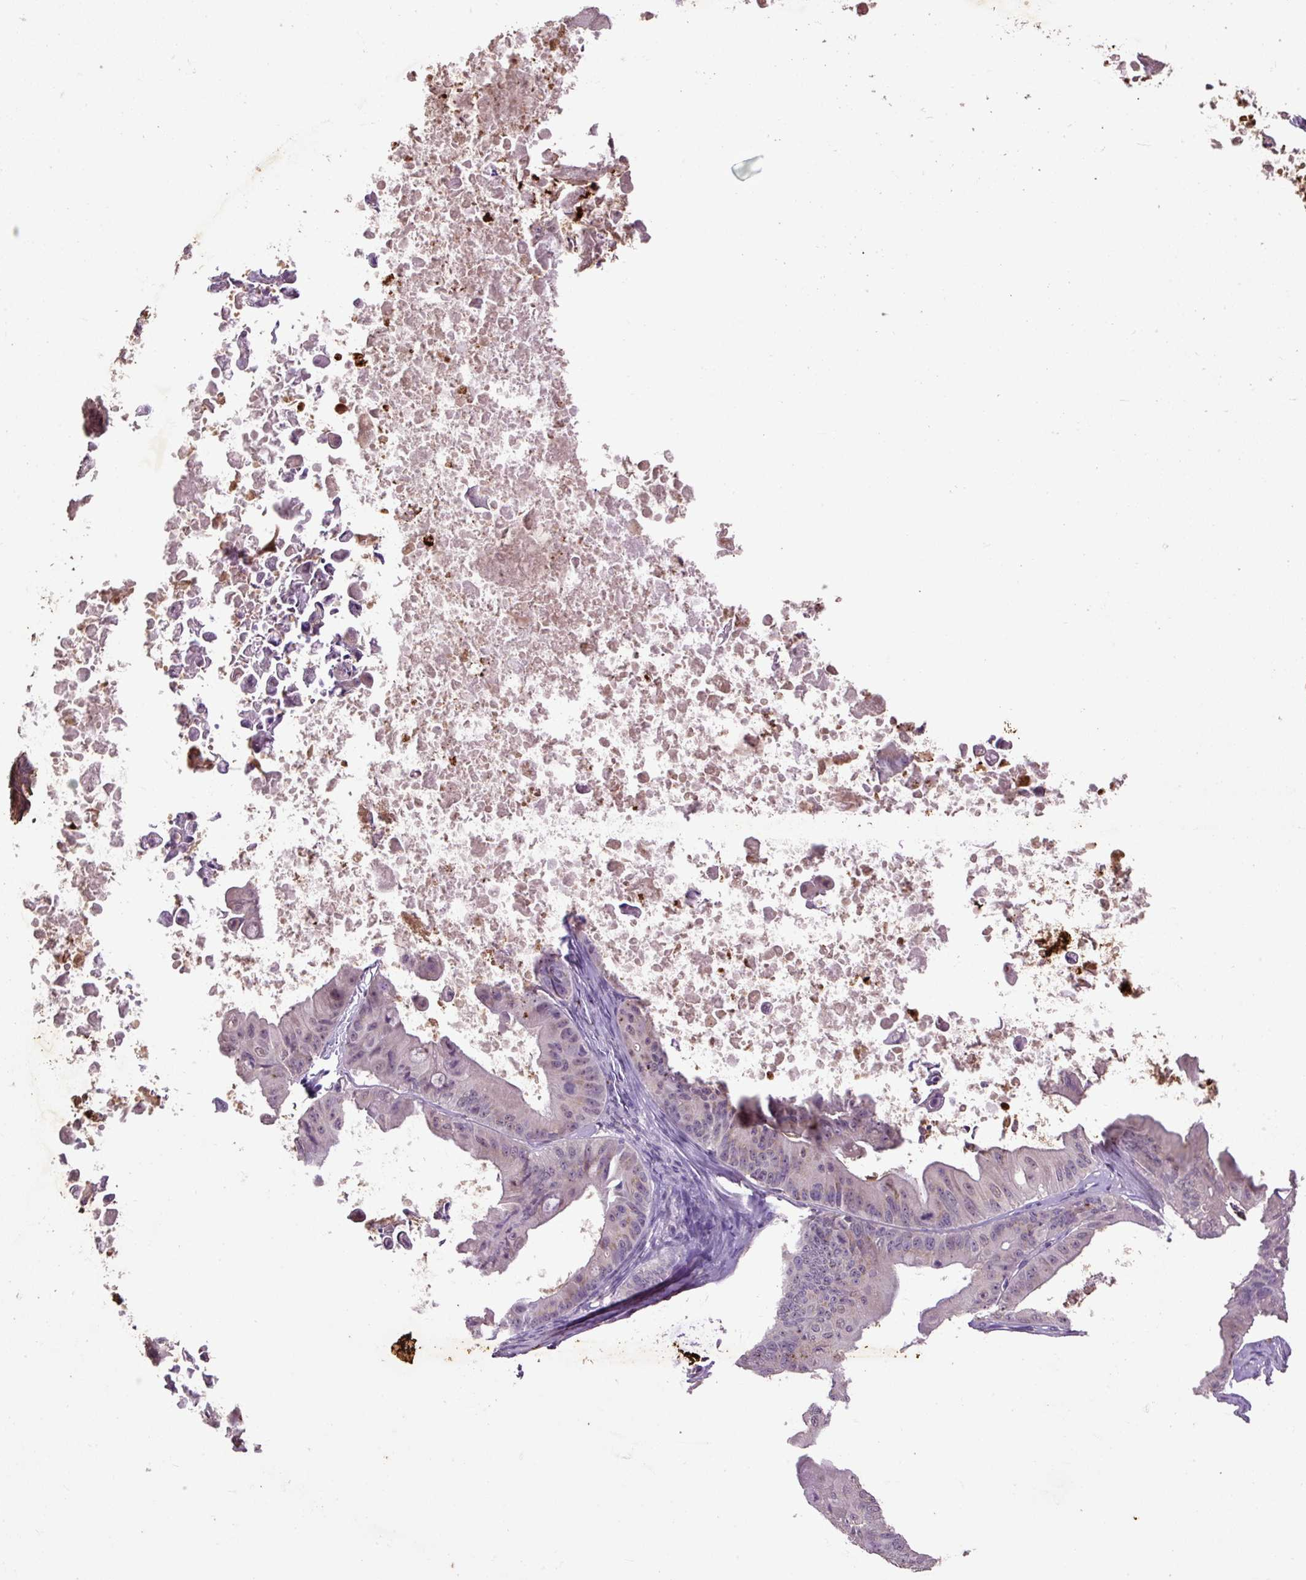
{"staining": {"intensity": "negative", "quantity": "none", "location": "none"}, "tissue": "ovarian cancer", "cell_type": "Tumor cells", "image_type": "cancer", "snomed": [{"axis": "morphology", "description": "Cystadenocarcinoma, mucinous, NOS"}, {"axis": "topography", "description": "Ovary"}], "caption": "Protein analysis of mucinous cystadenocarcinoma (ovarian) shows no significant staining in tumor cells.", "gene": "LRTM2", "patient": {"sex": "female", "age": 37}}